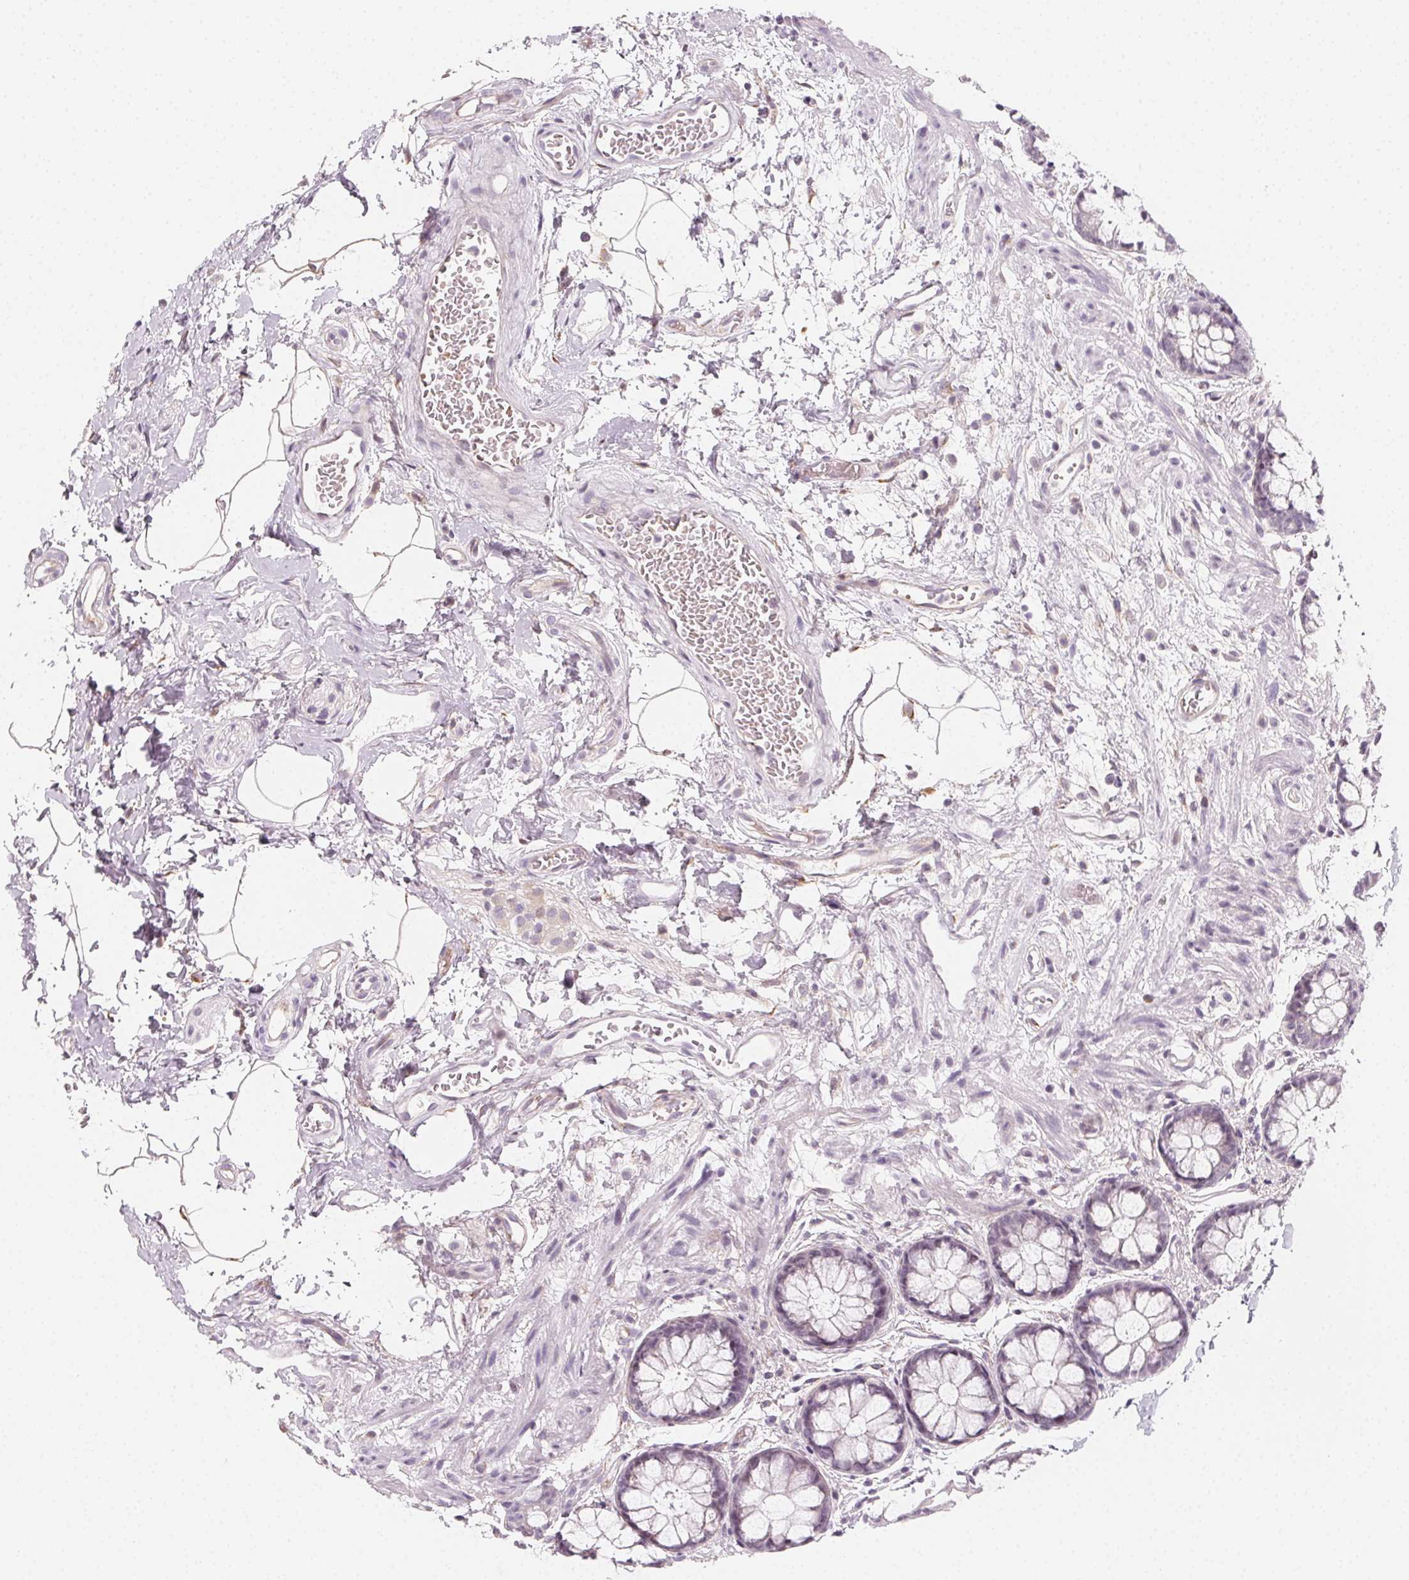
{"staining": {"intensity": "negative", "quantity": "none", "location": "none"}, "tissue": "rectum", "cell_type": "Glandular cells", "image_type": "normal", "snomed": [{"axis": "morphology", "description": "Normal tissue, NOS"}, {"axis": "topography", "description": "Rectum"}], "caption": "An immunohistochemistry (IHC) histopathology image of normal rectum is shown. There is no staining in glandular cells of rectum.", "gene": "CCDC96", "patient": {"sex": "female", "age": 62}}